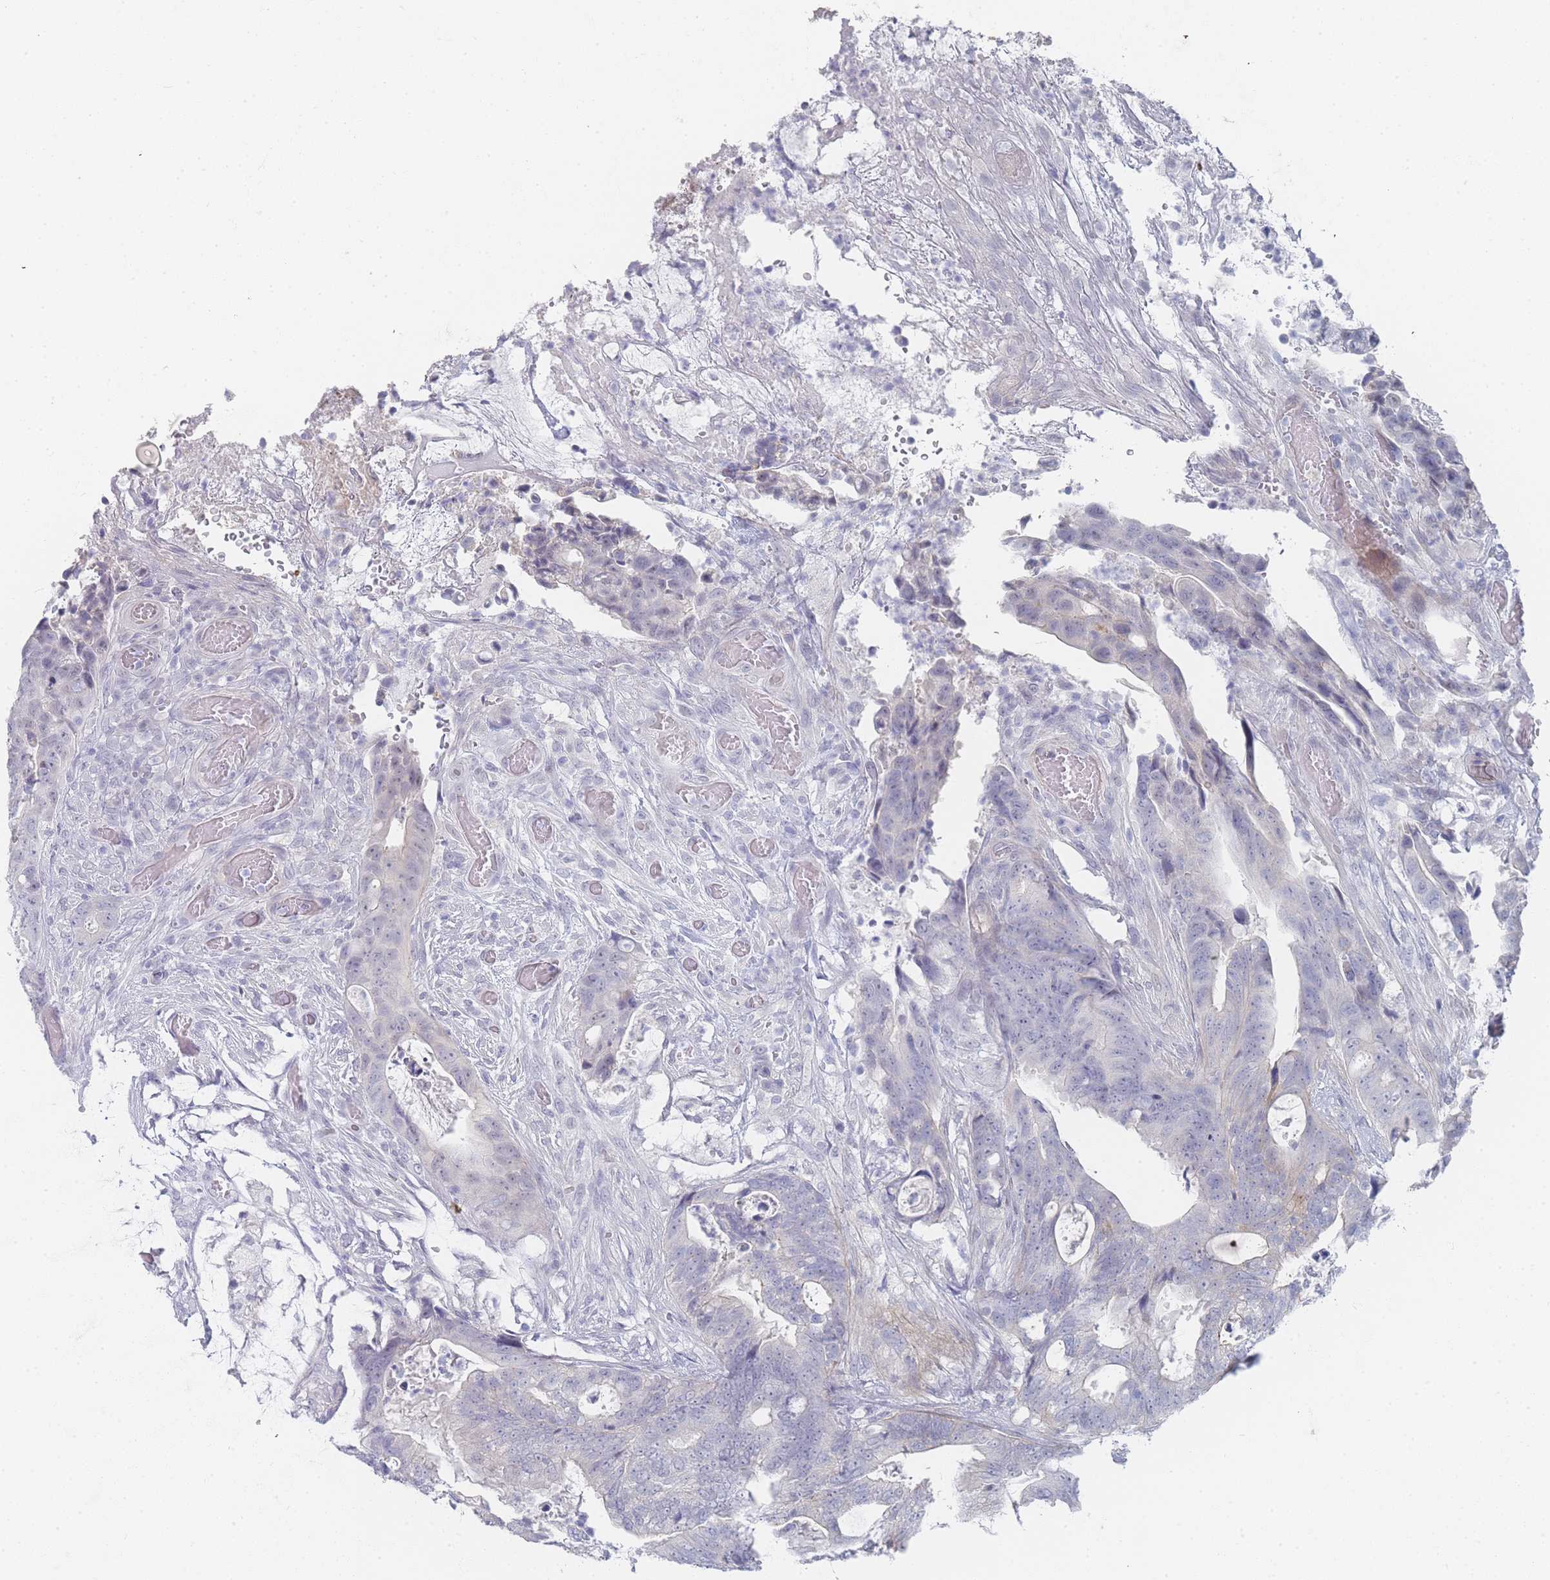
{"staining": {"intensity": "negative", "quantity": "none", "location": "none"}, "tissue": "colorectal cancer", "cell_type": "Tumor cells", "image_type": "cancer", "snomed": [{"axis": "morphology", "description": "Adenocarcinoma, NOS"}, {"axis": "topography", "description": "Colon"}], "caption": "A photomicrograph of human colorectal cancer (adenocarcinoma) is negative for staining in tumor cells. (Brightfield microscopy of DAB (3,3'-diaminobenzidine) immunohistochemistry (IHC) at high magnification).", "gene": "IMPG1", "patient": {"sex": "female", "age": 82}}